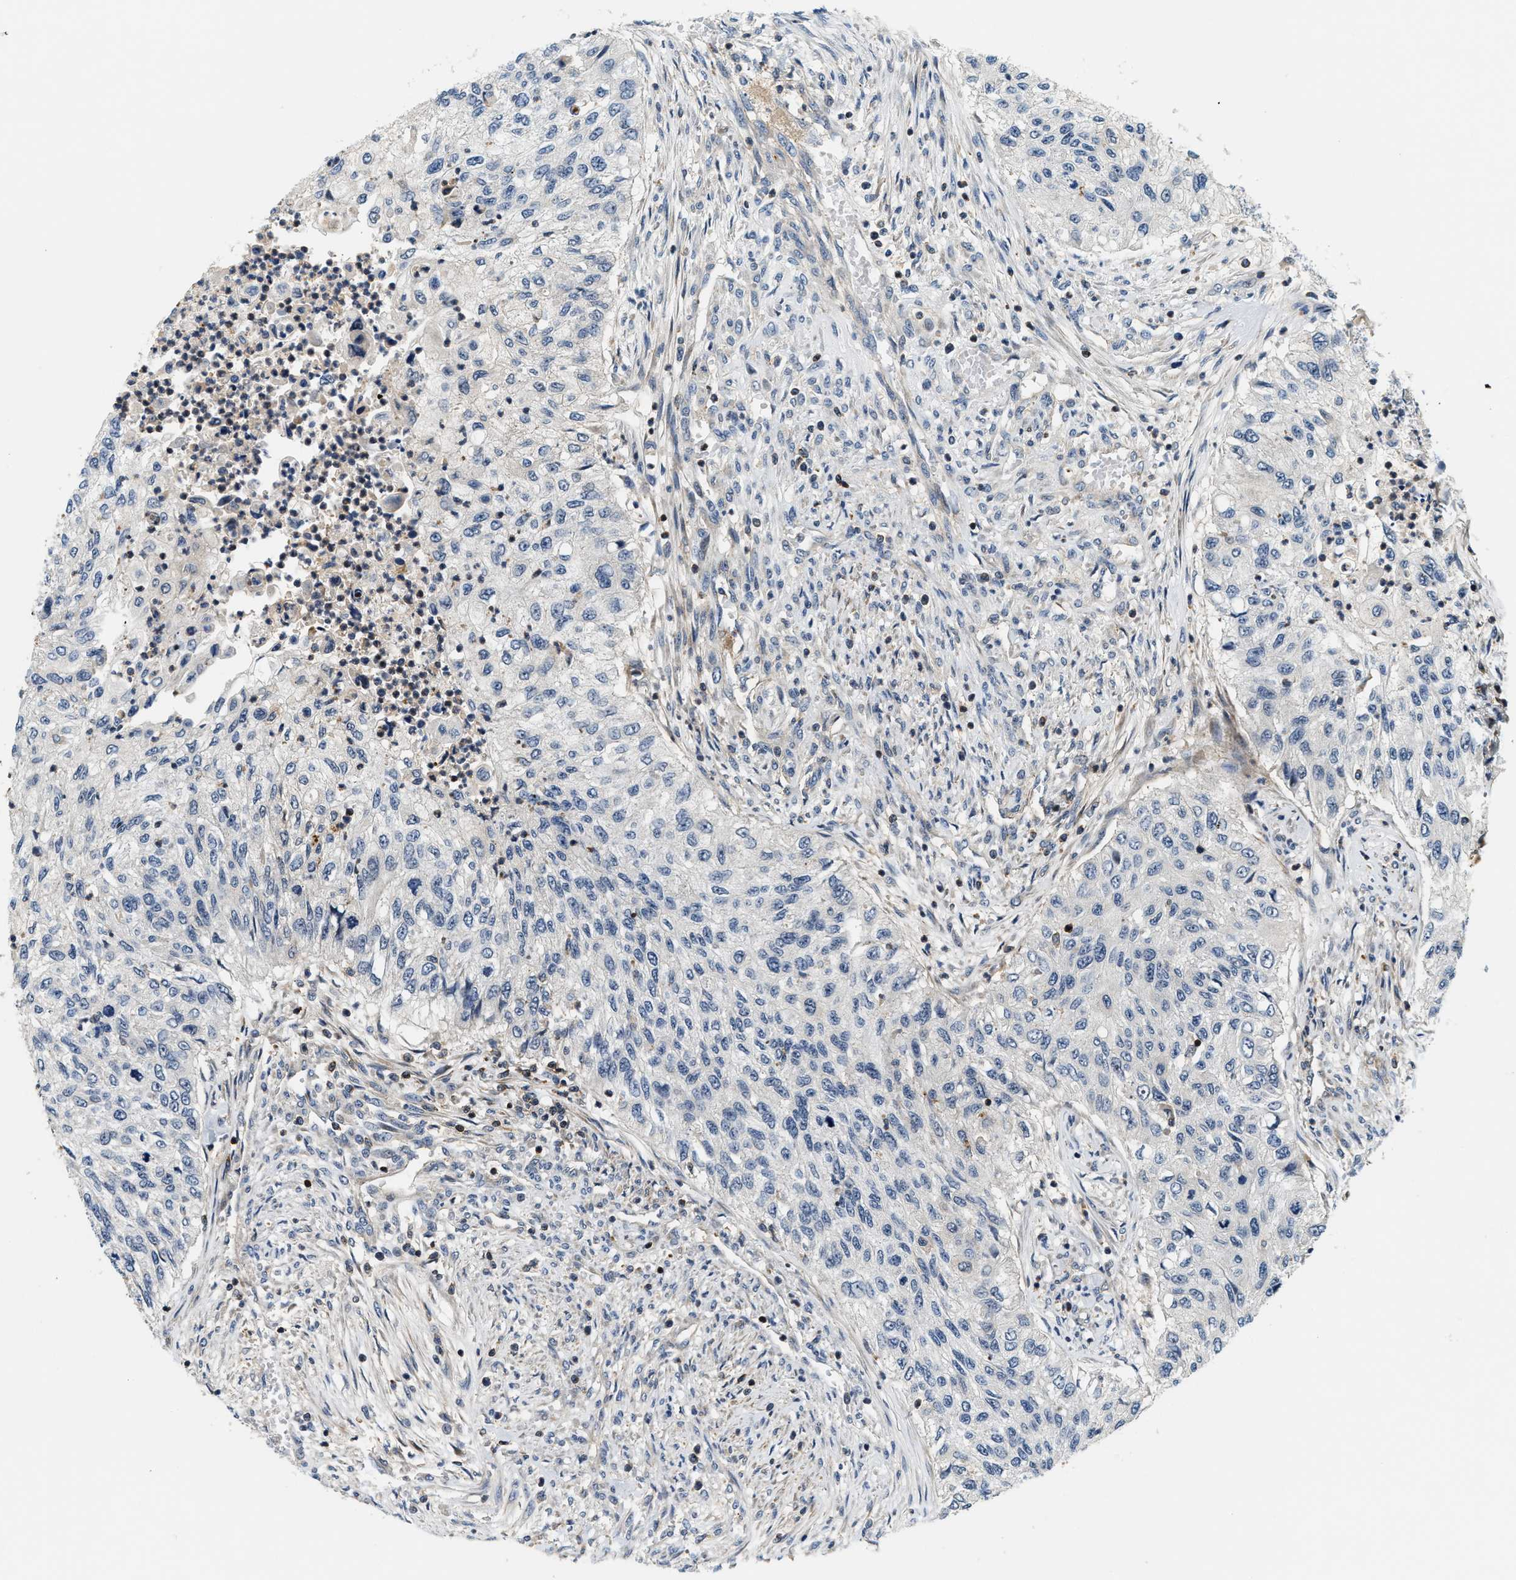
{"staining": {"intensity": "negative", "quantity": "none", "location": "none"}, "tissue": "urothelial cancer", "cell_type": "Tumor cells", "image_type": "cancer", "snomed": [{"axis": "morphology", "description": "Urothelial carcinoma, High grade"}, {"axis": "topography", "description": "Urinary bladder"}], "caption": "Immunohistochemical staining of human high-grade urothelial carcinoma demonstrates no significant staining in tumor cells.", "gene": "SAMD9", "patient": {"sex": "female", "age": 60}}